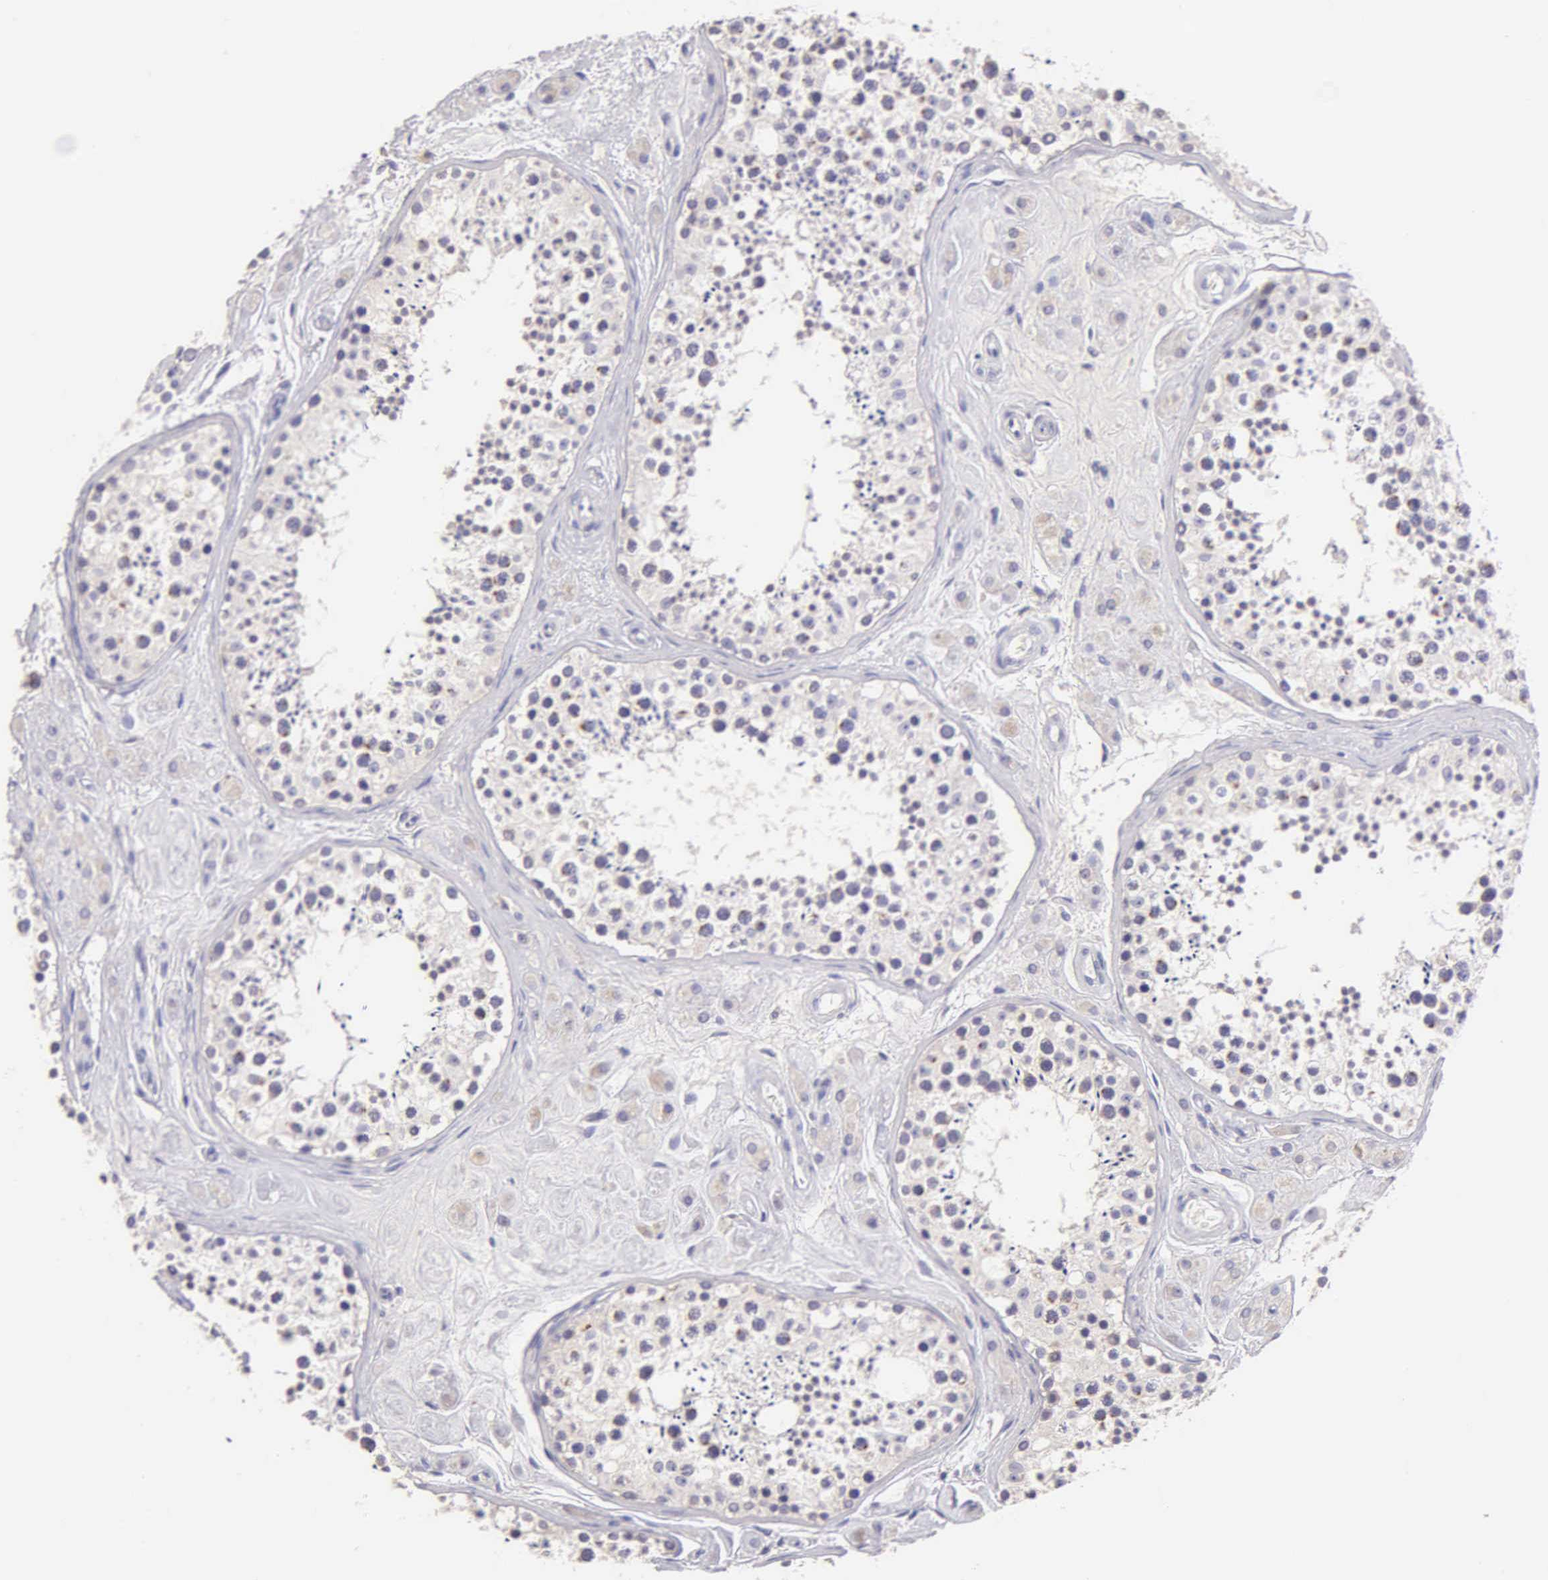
{"staining": {"intensity": "weak", "quantity": "<25%", "location": "cytoplasmic/membranous"}, "tissue": "testis", "cell_type": "Cells in seminiferous ducts", "image_type": "normal", "snomed": [{"axis": "morphology", "description": "Normal tissue, NOS"}, {"axis": "topography", "description": "Testis"}], "caption": "The immunohistochemistry histopathology image has no significant staining in cells in seminiferous ducts of testis.", "gene": "ESR1", "patient": {"sex": "male", "age": 38}}